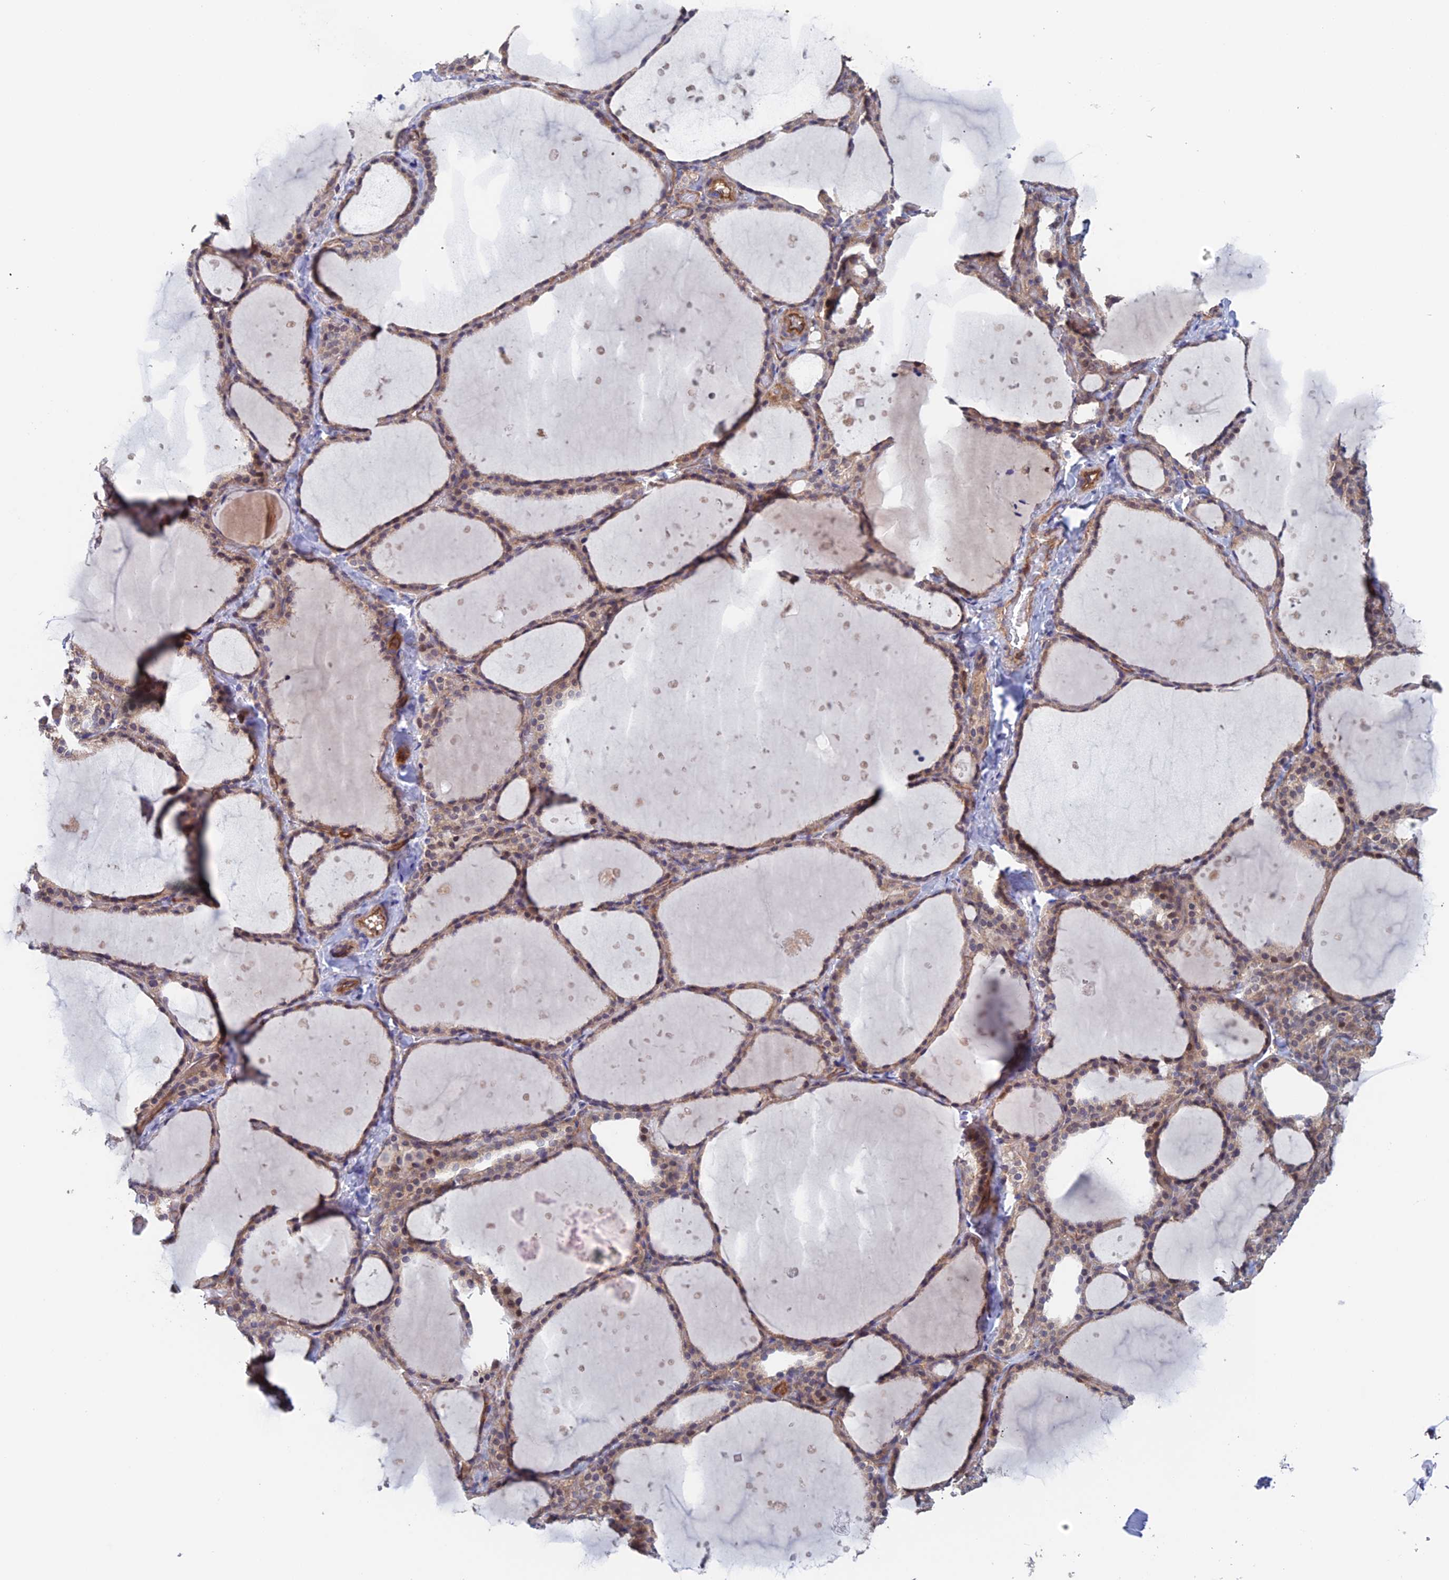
{"staining": {"intensity": "moderate", "quantity": "25%-75%", "location": "cytoplasmic/membranous"}, "tissue": "thyroid gland", "cell_type": "Glandular cells", "image_type": "normal", "snomed": [{"axis": "morphology", "description": "Normal tissue, NOS"}, {"axis": "topography", "description": "Thyroid gland"}], "caption": "Glandular cells demonstrate medium levels of moderate cytoplasmic/membranous staining in about 25%-75% of cells in benign human thyroid gland. Immunohistochemistry (ihc) stains the protein in brown and the nuclei are stained blue.", "gene": "NUDT16L1", "patient": {"sex": "female", "age": 44}}